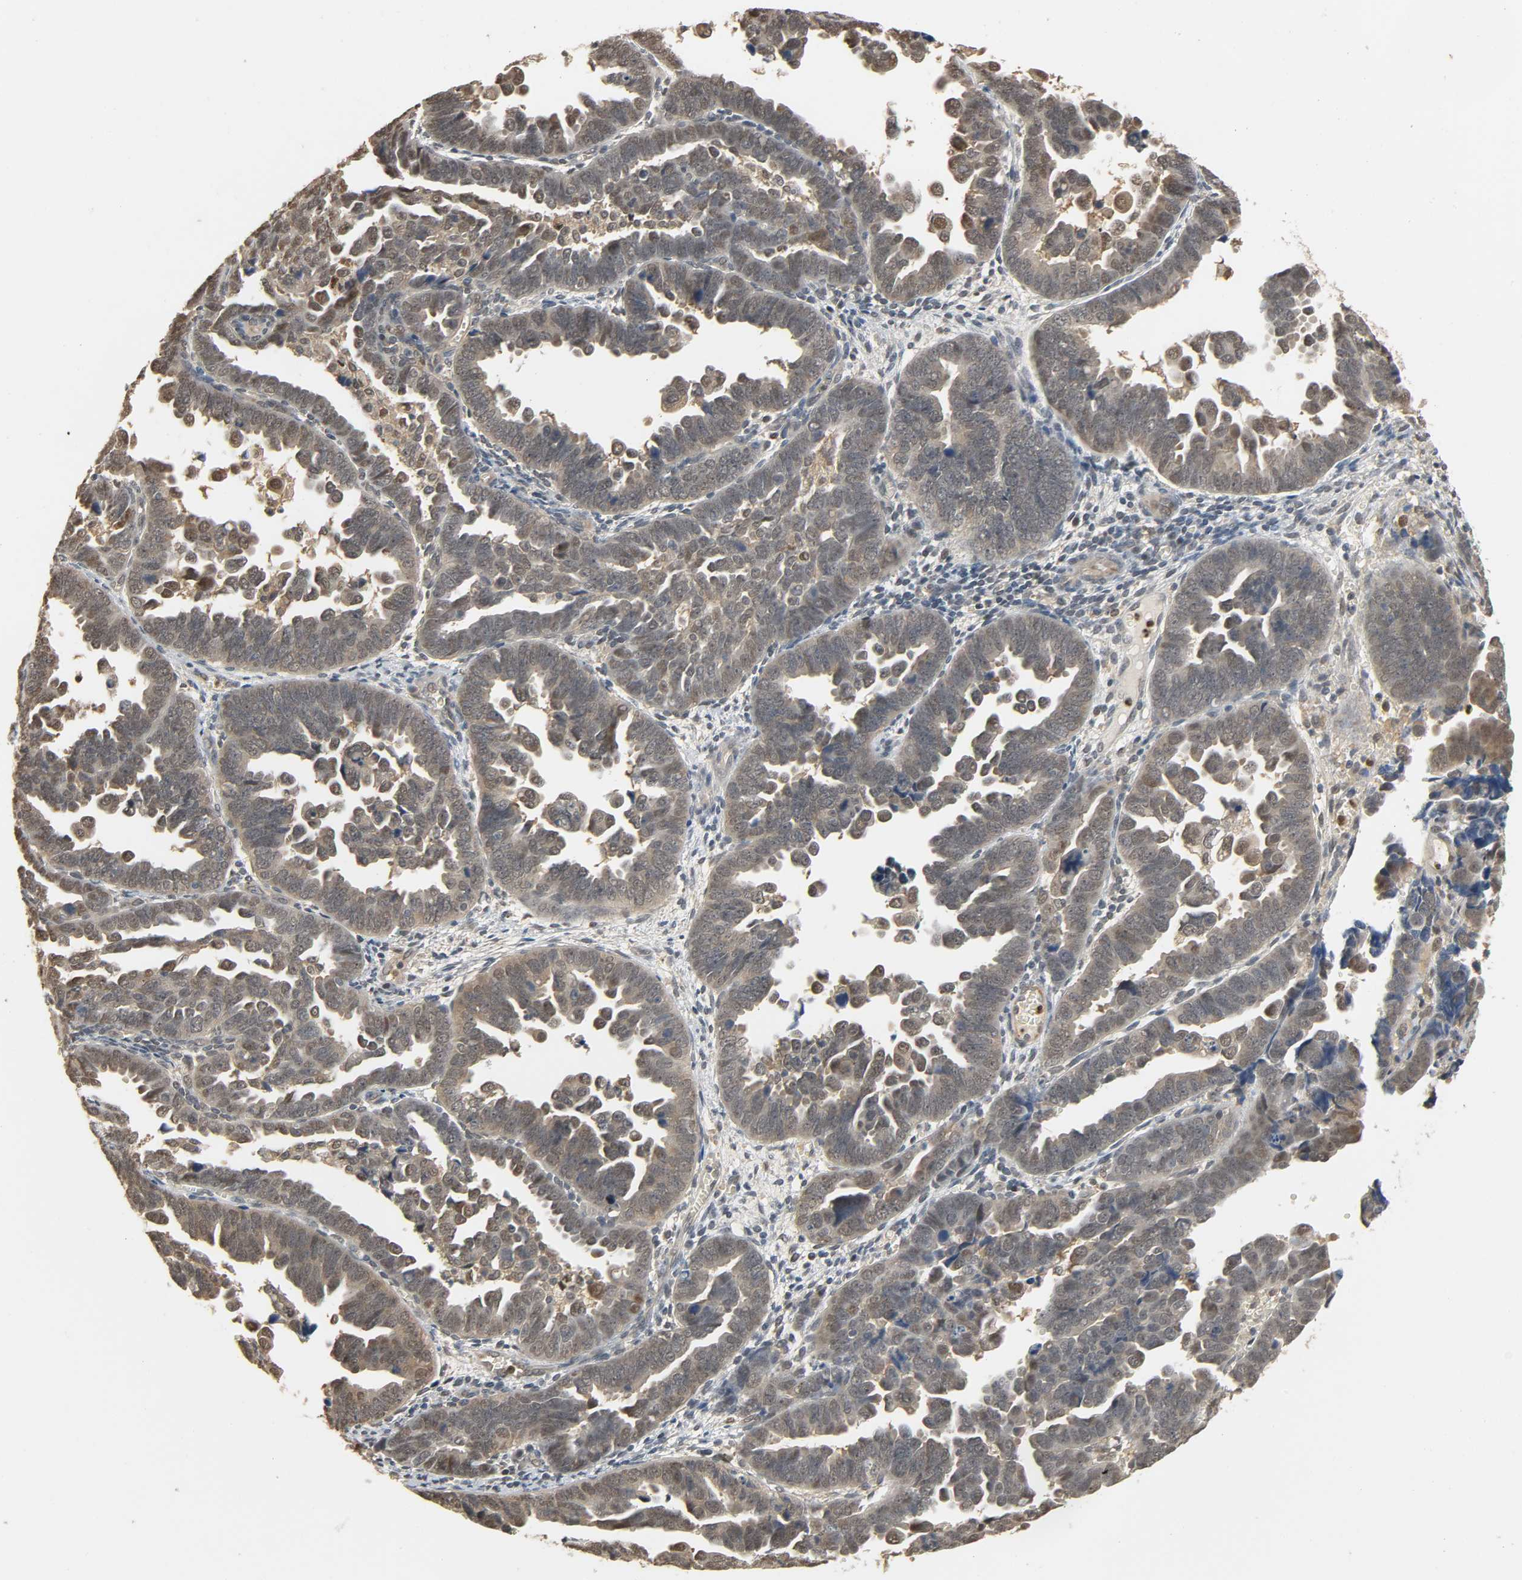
{"staining": {"intensity": "weak", "quantity": ">75%", "location": "cytoplasmic/membranous"}, "tissue": "endometrial cancer", "cell_type": "Tumor cells", "image_type": "cancer", "snomed": [{"axis": "morphology", "description": "Adenocarcinoma, NOS"}, {"axis": "topography", "description": "Endometrium"}], "caption": "Human endometrial cancer stained with a protein marker exhibits weak staining in tumor cells.", "gene": "ZFPM2", "patient": {"sex": "female", "age": 75}}